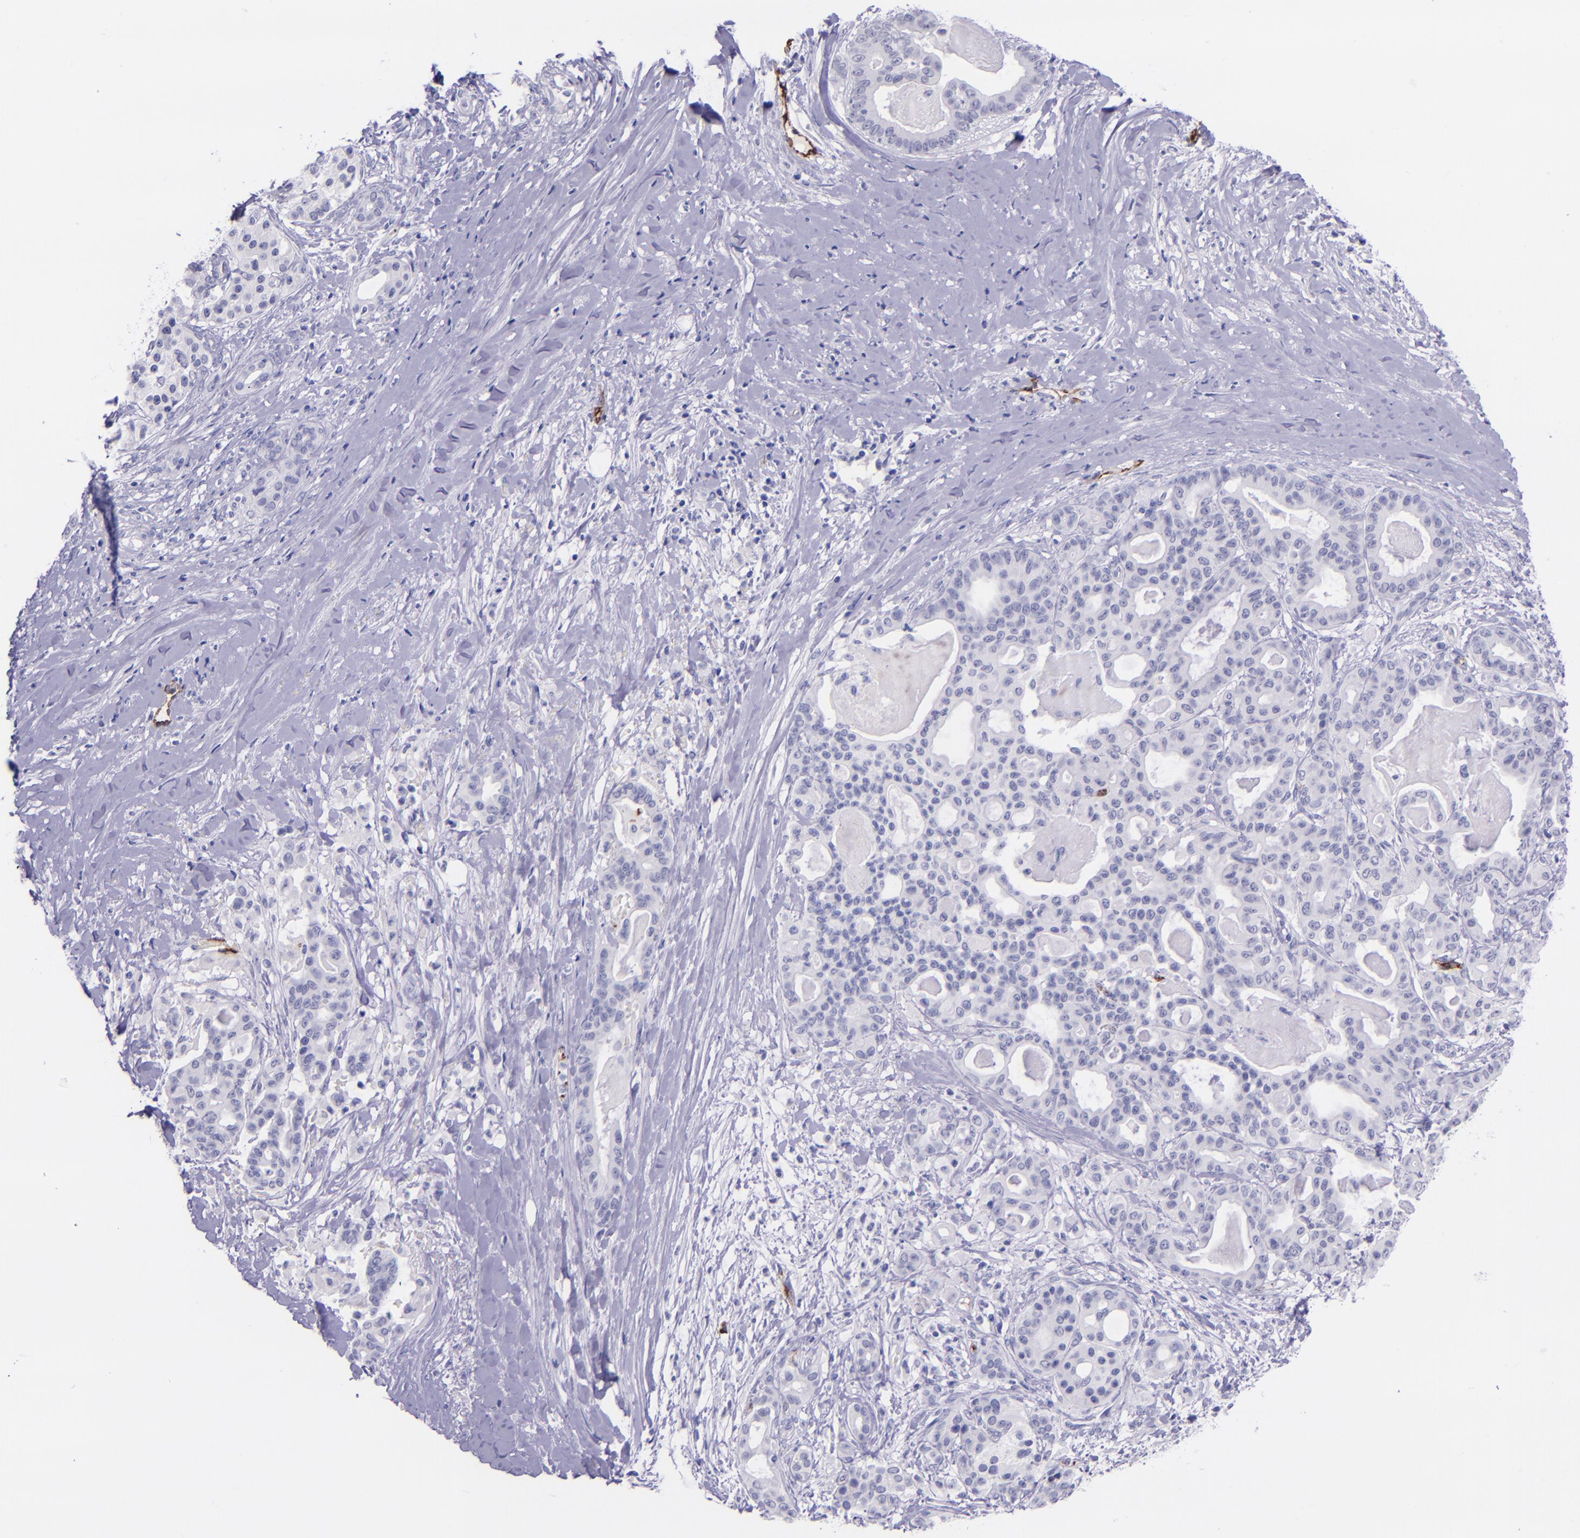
{"staining": {"intensity": "negative", "quantity": "none", "location": "none"}, "tissue": "pancreatic cancer", "cell_type": "Tumor cells", "image_type": "cancer", "snomed": [{"axis": "morphology", "description": "Adenocarcinoma, NOS"}, {"axis": "topography", "description": "Pancreas"}], "caption": "The histopathology image exhibits no staining of tumor cells in pancreatic adenocarcinoma.", "gene": "SELE", "patient": {"sex": "male", "age": 63}}